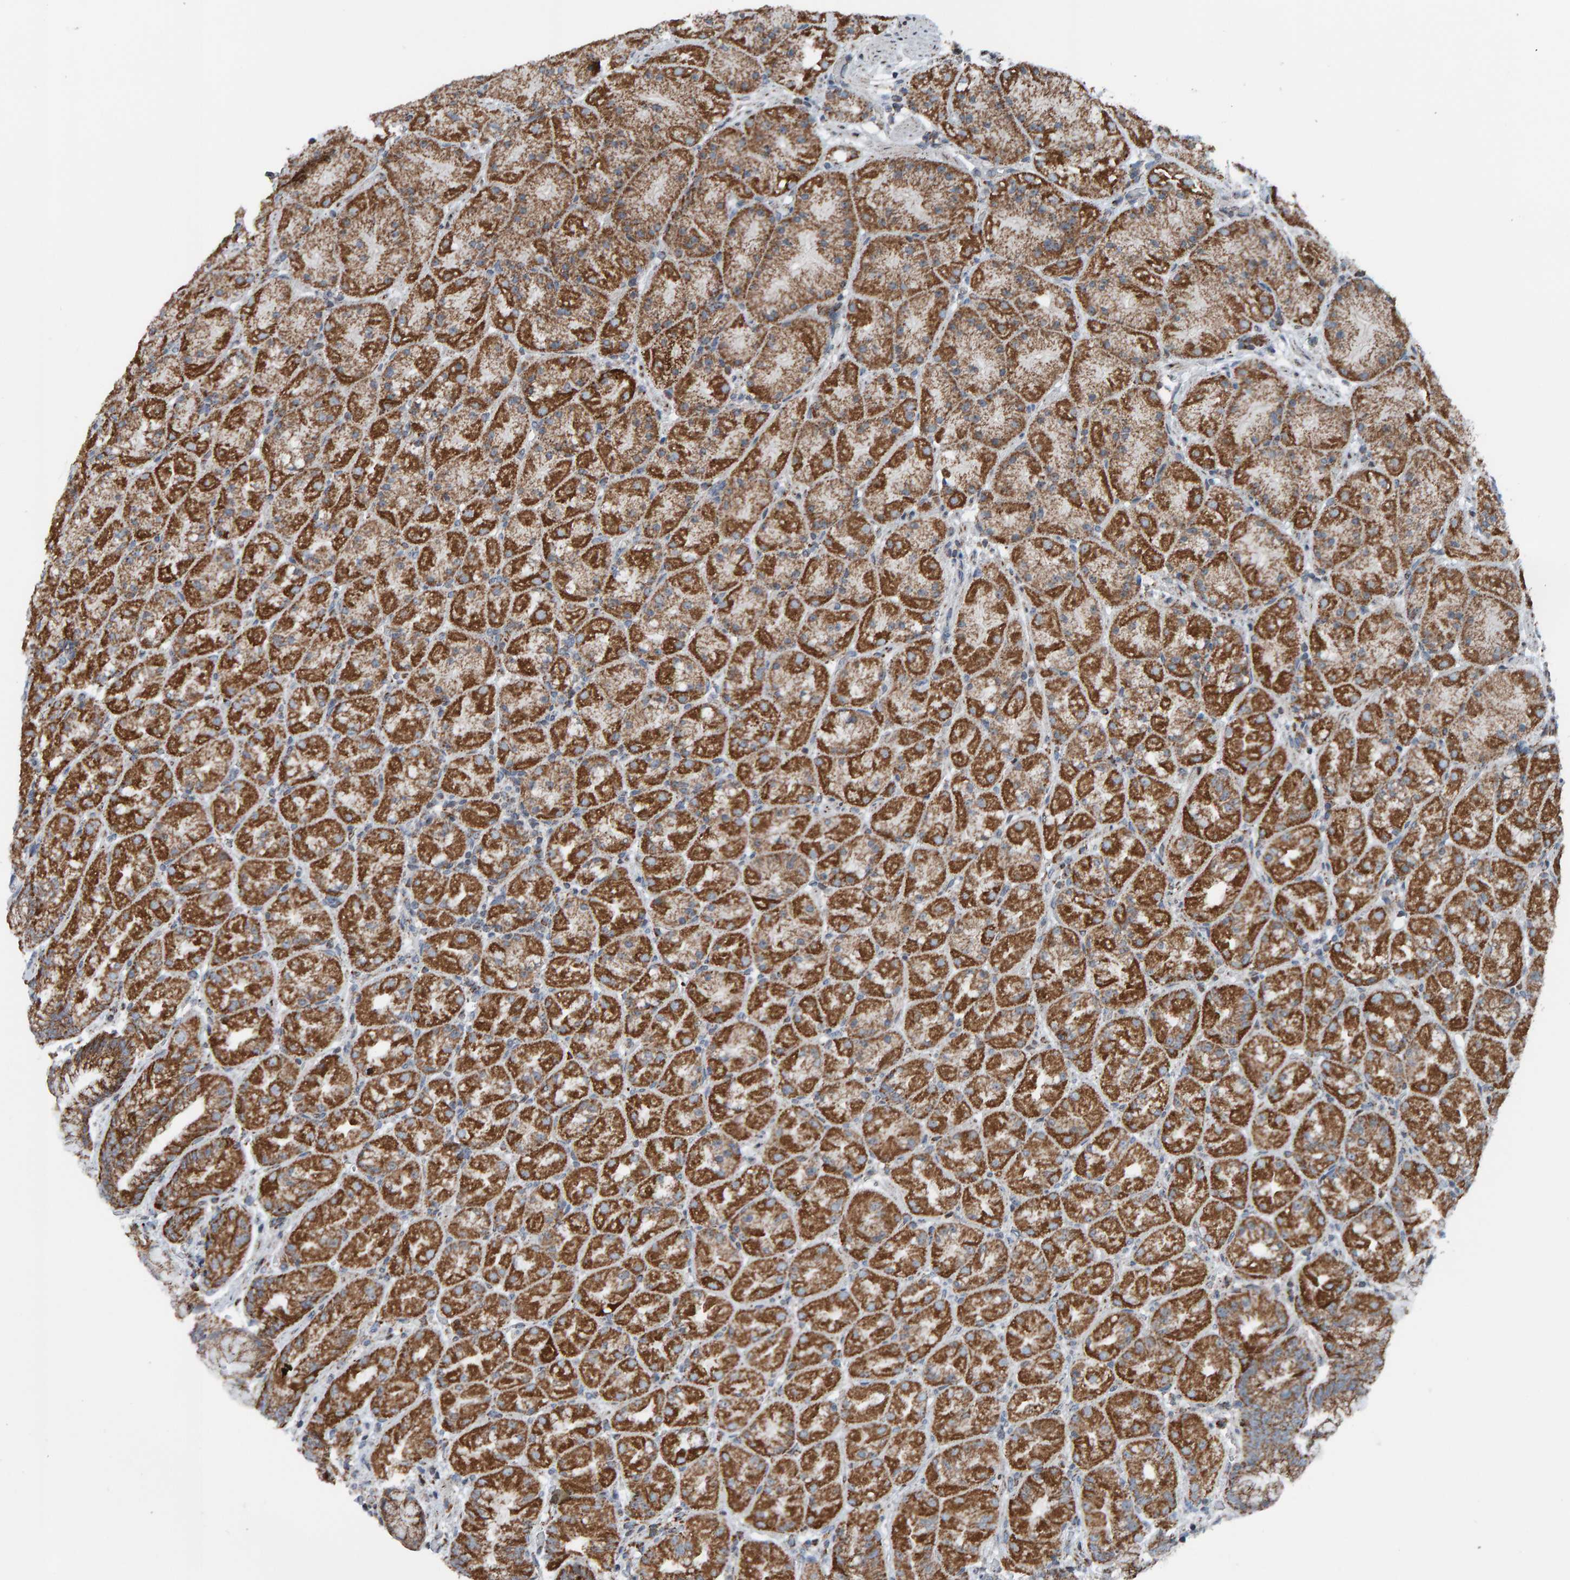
{"staining": {"intensity": "moderate", "quantity": ">75%", "location": "cytoplasmic/membranous"}, "tissue": "stomach", "cell_type": "Glandular cells", "image_type": "normal", "snomed": [{"axis": "morphology", "description": "Normal tissue, NOS"}, {"axis": "topography", "description": "Stomach, upper"}, {"axis": "topography", "description": "Stomach"}], "caption": "Protein expression analysis of benign human stomach reveals moderate cytoplasmic/membranous staining in about >75% of glandular cells. (Brightfield microscopy of DAB IHC at high magnification).", "gene": "ZNF48", "patient": {"sex": "male", "age": 48}}